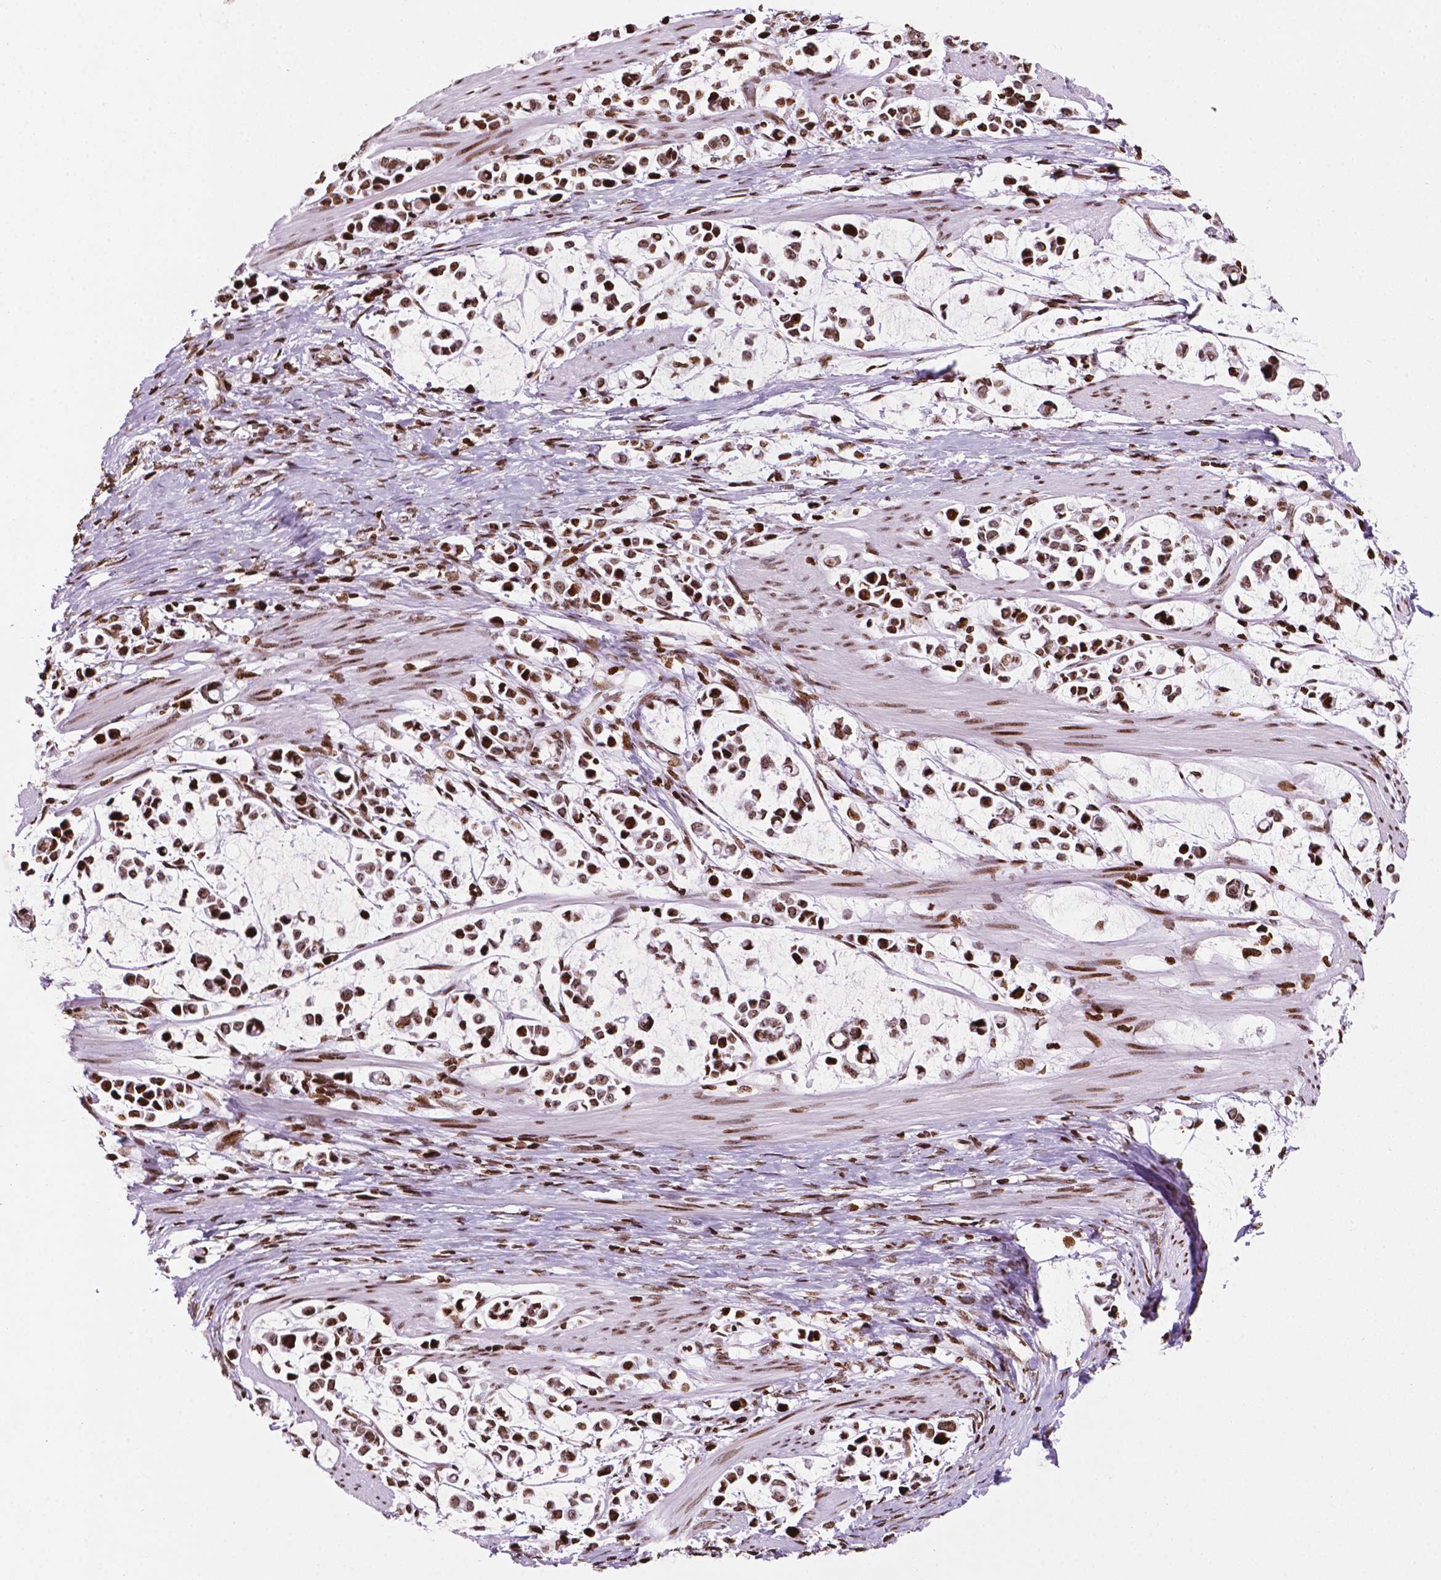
{"staining": {"intensity": "strong", "quantity": ">75%", "location": "nuclear"}, "tissue": "stomach cancer", "cell_type": "Tumor cells", "image_type": "cancer", "snomed": [{"axis": "morphology", "description": "Adenocarcinoma, NOS"}, {"axis": "topography", "description": "Stomach"}], "caption": "High-power microscopy captured an IHC micrograph of stomach cancer, revealing strong nuclear staining in approximately >75% of tumor cells.", "gene": "TMEM250", "patient": {"sex": "male", "age": 82}}